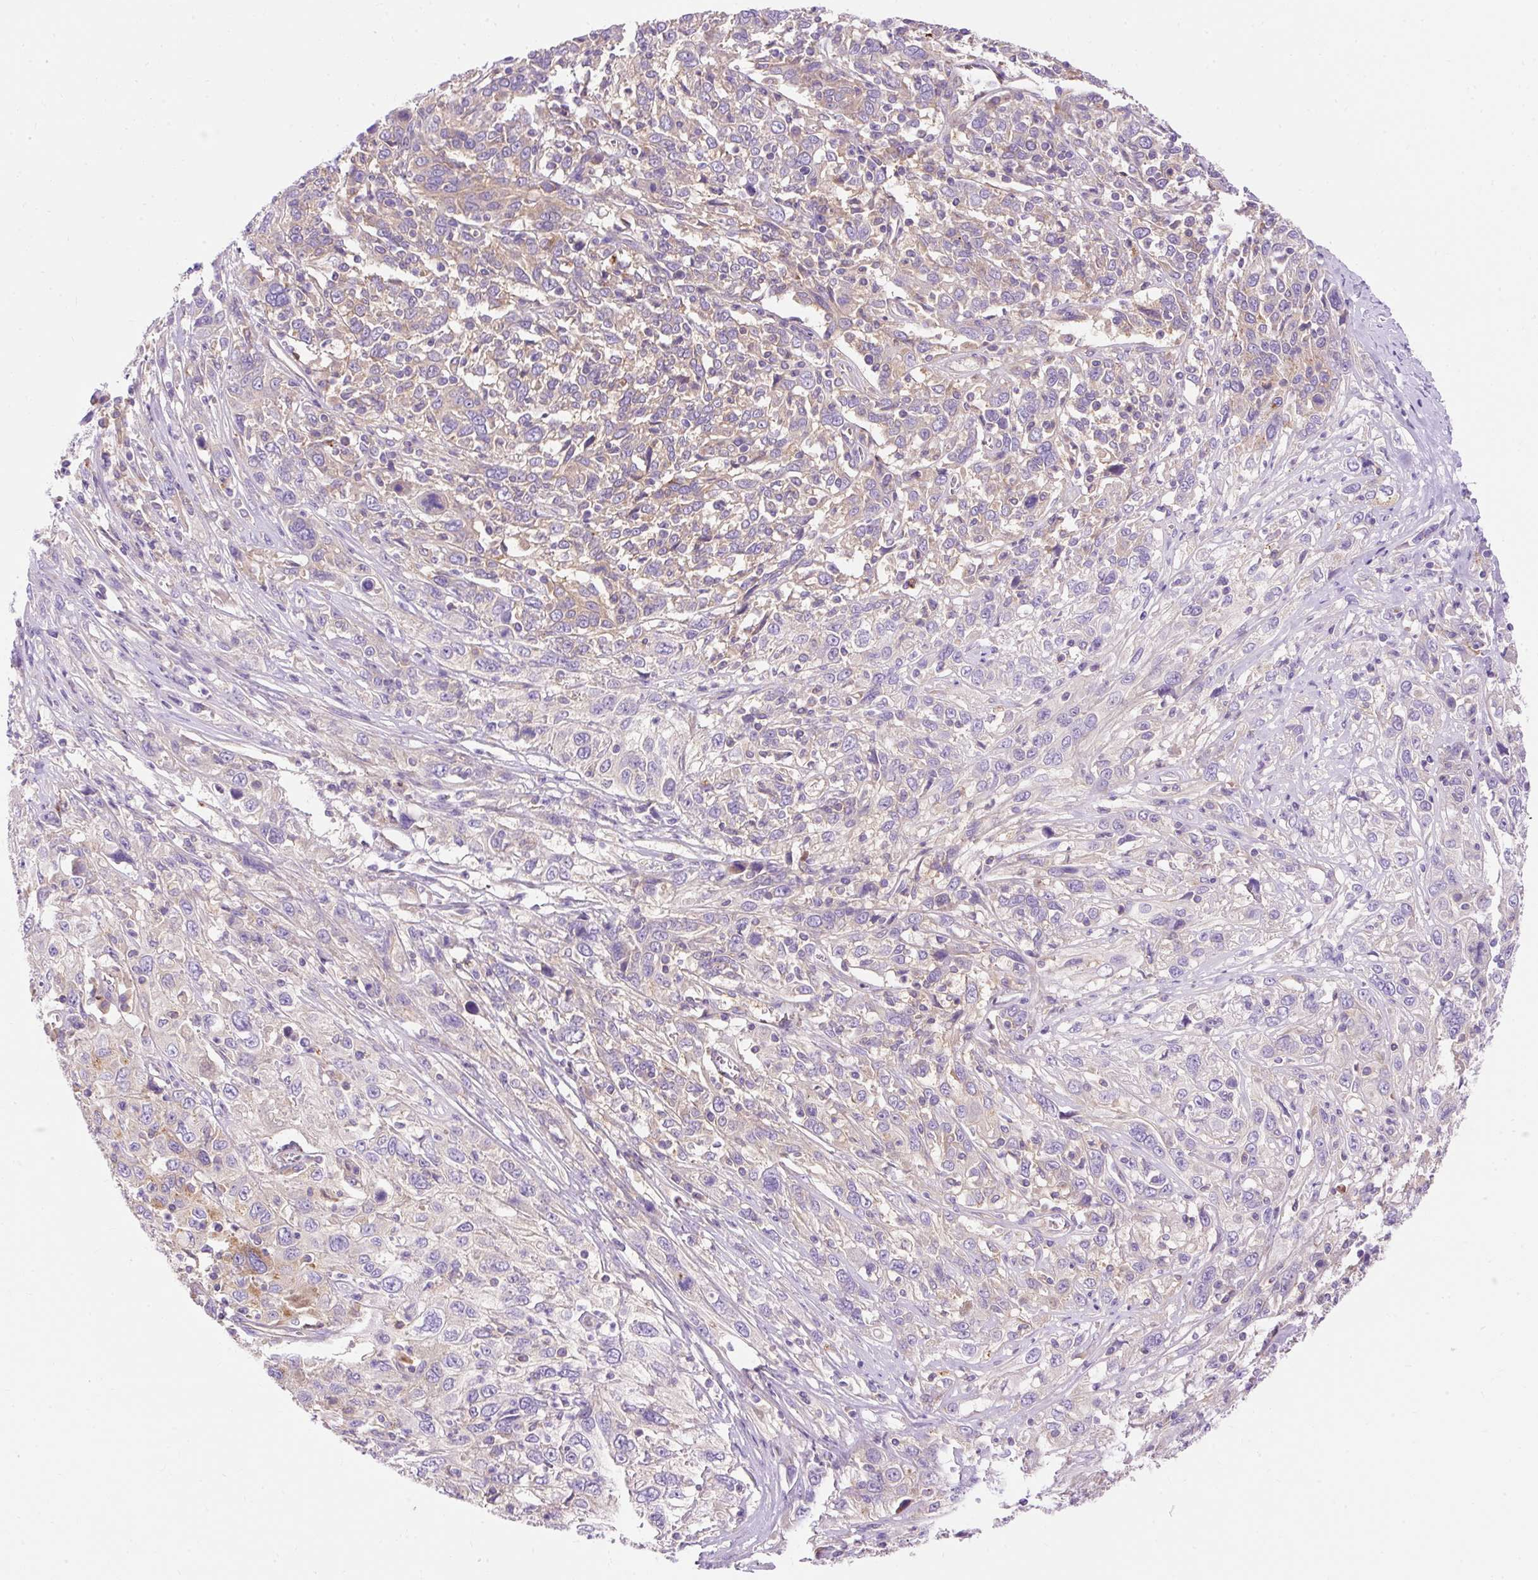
{"staining": {"intensity": "weak", "quantity": "<25%", "location": "cytoplasmic/membranous"}, "tissue": "cervical cancer", "cell_type": "Tumor cells", "image_type": "cancer", "snomed": [{"axis": "morphology", "description": "Squamous cell carcinoma, NOS"}, {"axis": "topography", "description": "Cervix"}], "caption": "Protein analysis of cervical cancer (squamous cell carcinoma) exhibits no significant staining in tumor cells.", "gene": "OR4K15", "patient": {"sex": "female", "age": 46}}